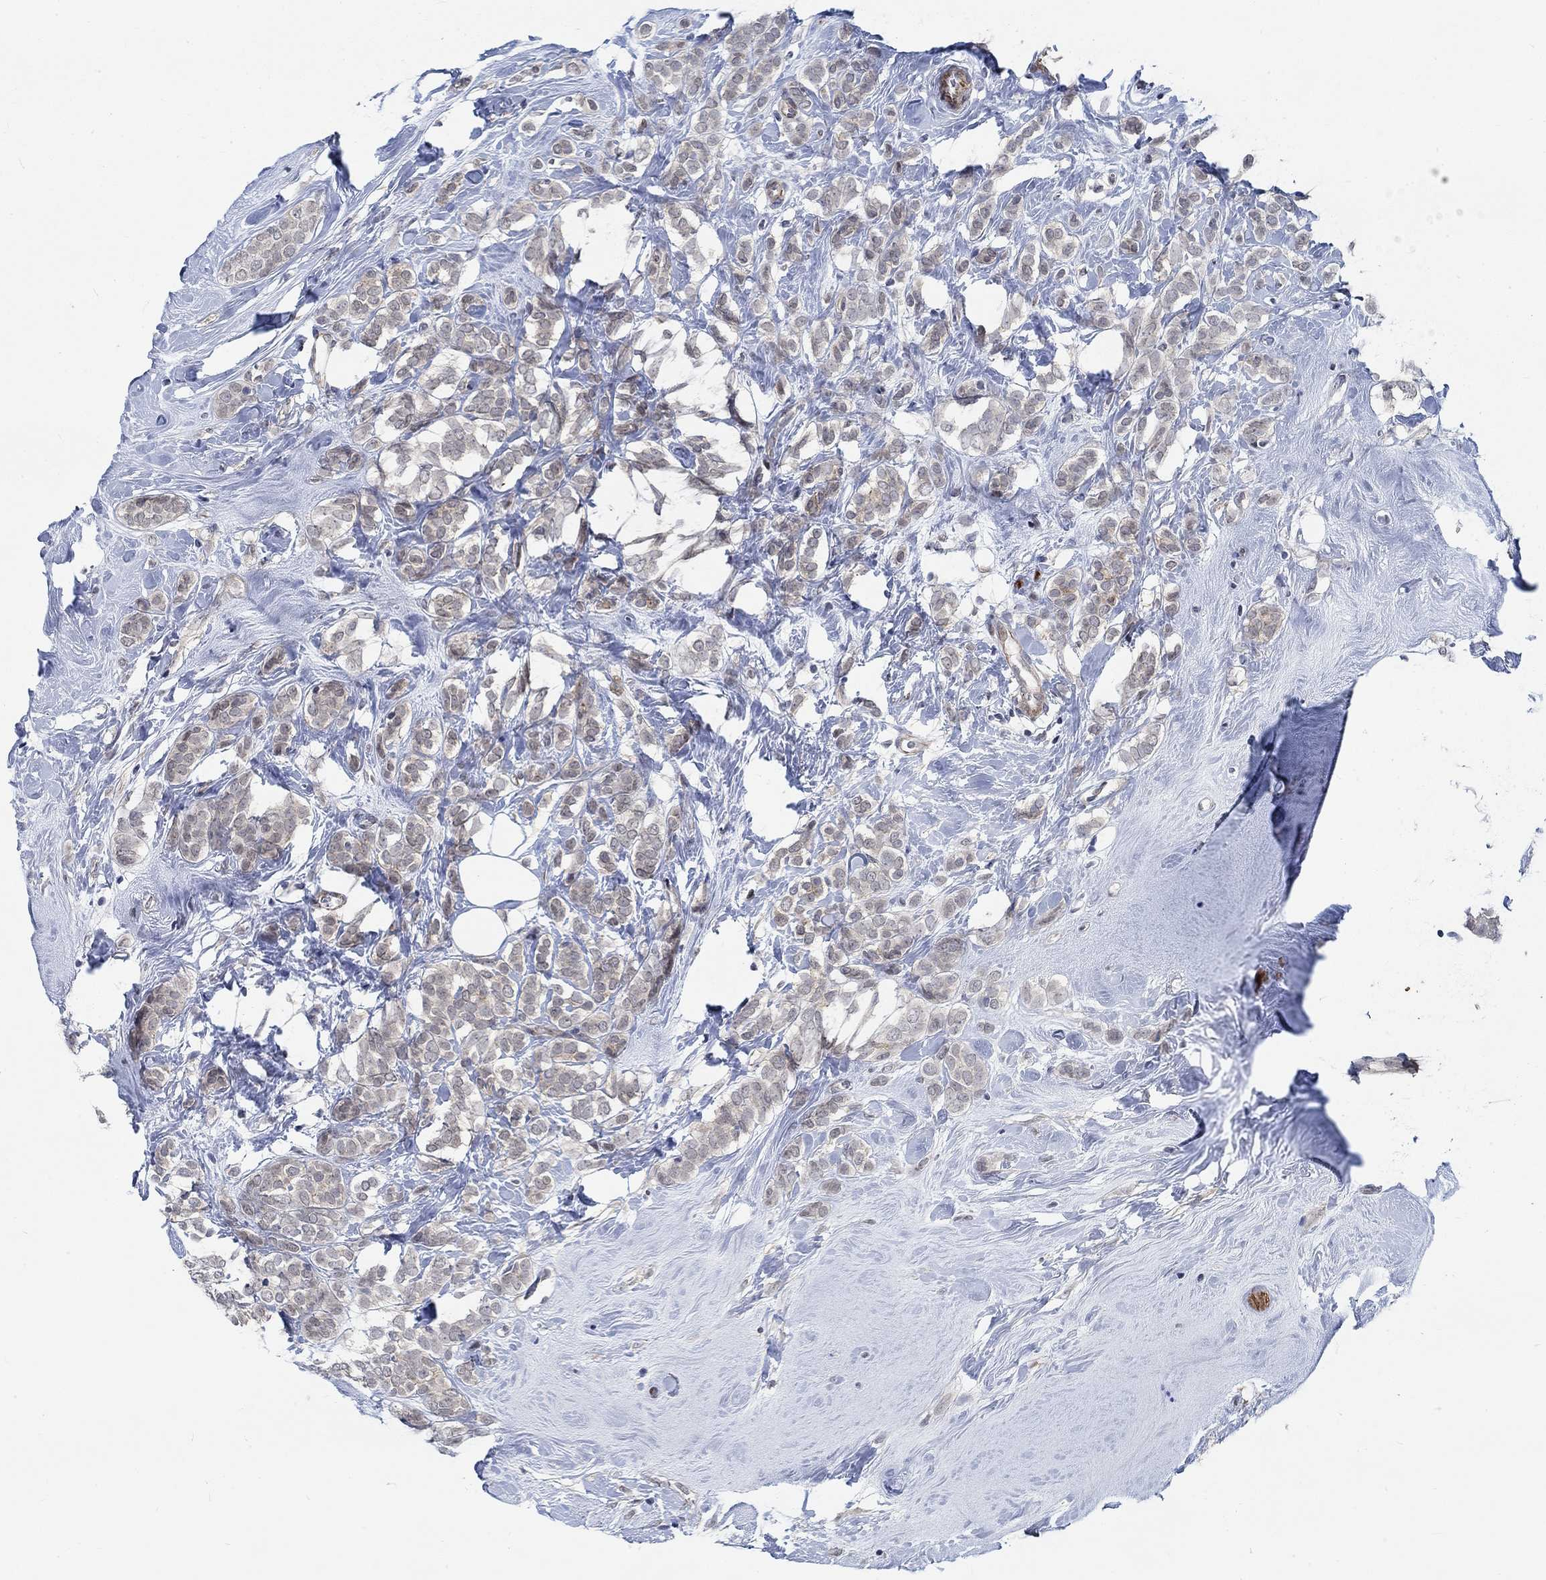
{"staining": {"intensity": "negative", "quantity": "none", "location": "none"}, "tissue": "breast cancer", "cell_type": "Tumor cells", "image_type": "cancer", "snomed": [{"axis": "morphology", "description": "Lobular carcinoma"}, {"axis": "topography", "description": "Breast"}], "caption": "The photomicrograph demonstrates no significant expression in tumor cells of breast cancer.", "gene": "KCNH8", "patient": {"sex": "female", "age": 49}}